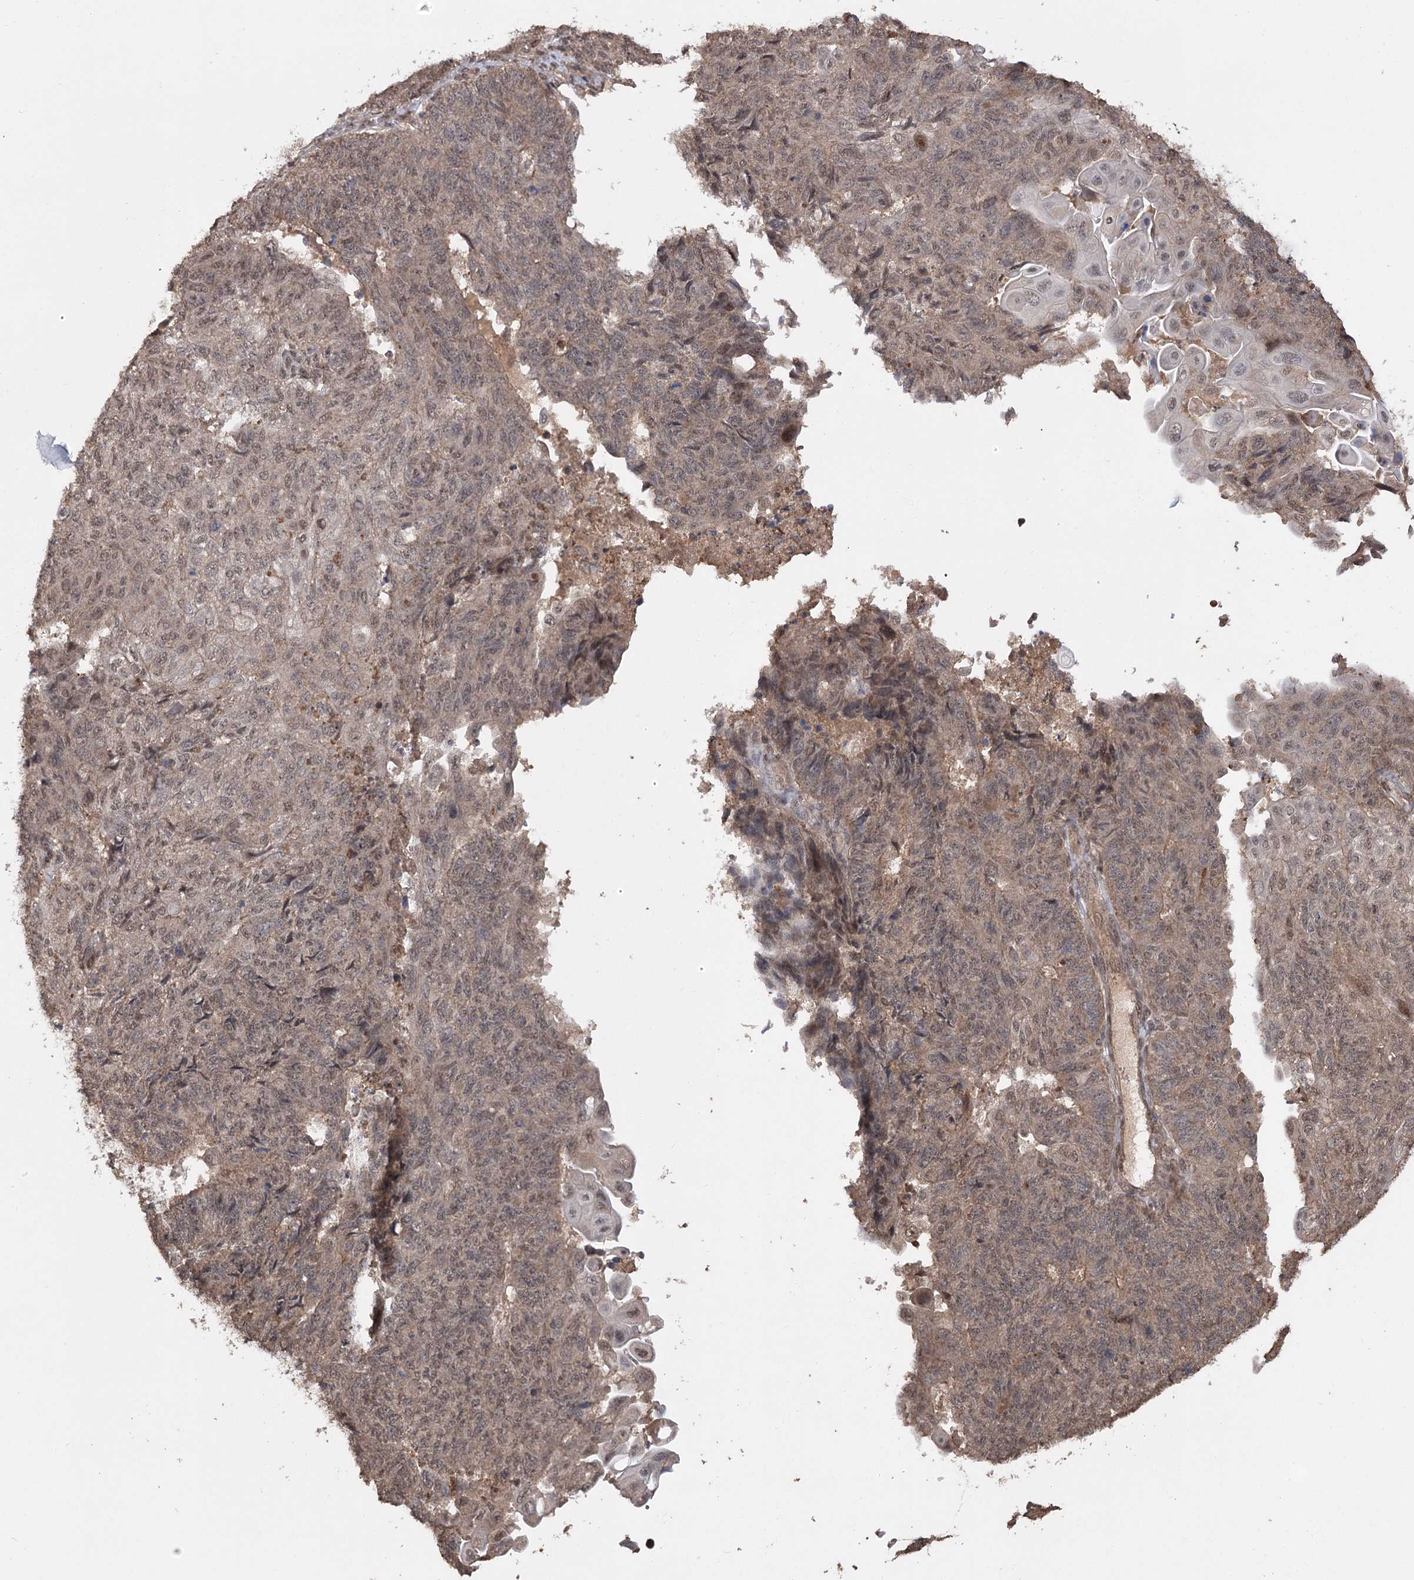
{"staining": {"intensity": "moderate", "quantity": ">75%", "location": "nuclear"}, "tissue": "endometrial cancer", "cell_type": "Tumor cells", "image_type": "cancer", "snomed": [{"axis": "morphology", "description": "Adenocarcinoma, NOS"}, {"axis": "topography", "description": "Endometrium"}], "caption": "This photomicrograph shows endometrial cancer (adenocarcinoma) stained with IHC to label a protein in brown. The nuclear of tumor cells show moderate positivity for the protein. Nuclei are counter-stained blue.", "gene": "TENM2", "patient": {"sex": "female", "age": 32}}